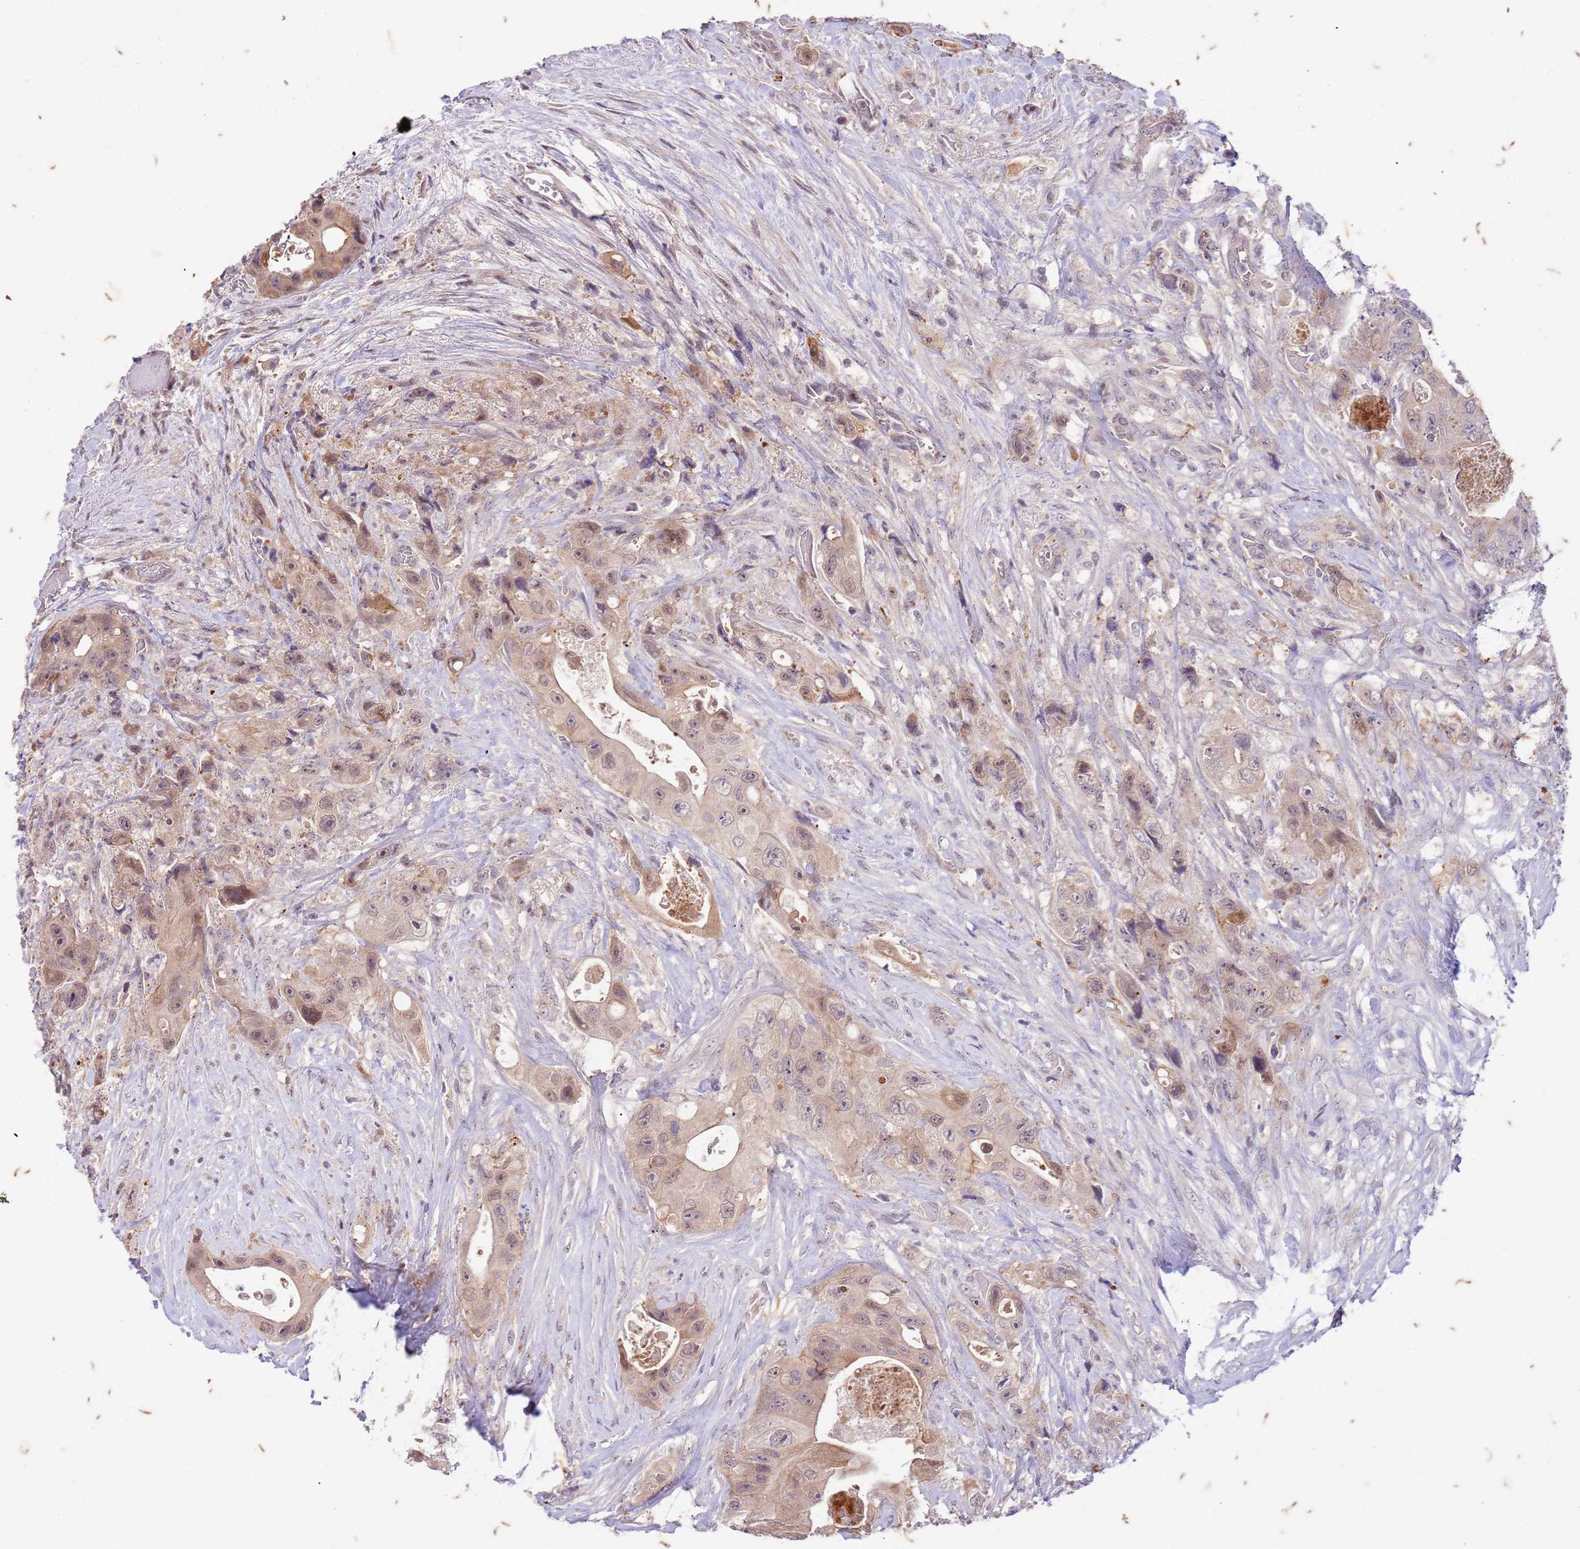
{"staining": {"intensity": "weak", "quantity": ">75%", "location": "cytoplasmic/membranous"}, "tissue": "colorectal cancer", "cell_type": "Tumor cells", "image_type": "cancer", "snomed": [{"axis": "morphology", "description": "Adenocarcinoma, NOS"}, {"axis": "topography", "description": "Colon"}], "caption": "Immunohistochemical staining of colorectal cancer (adenocarcinoma) exhibits weak cytoplasmic/membranous protein expression in about >75% of tumor cells.", "gene": "RAPGEF3", "patient": {"sex": "female", "age": 46}}